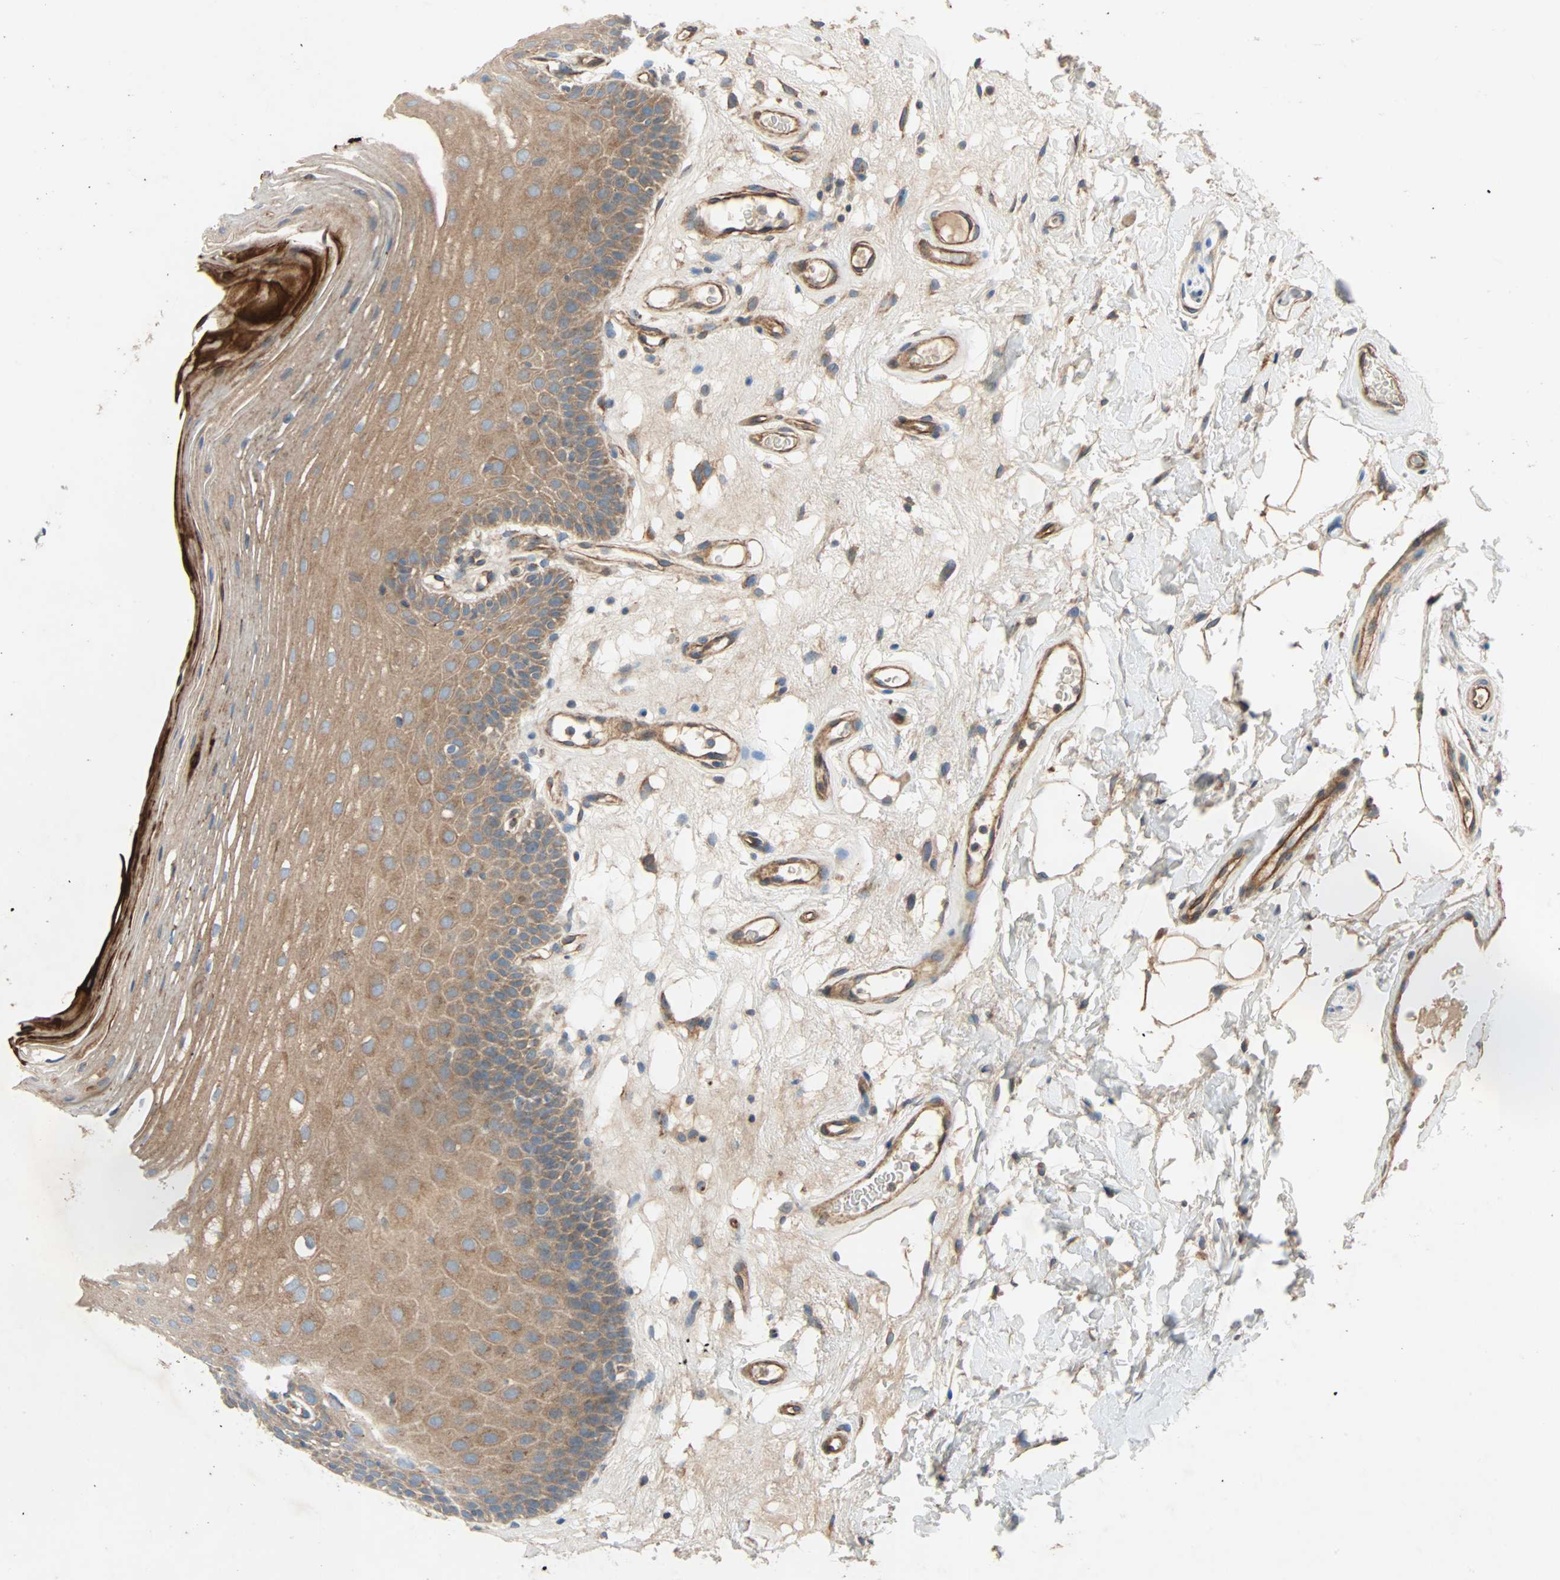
{"staining": {"intensity": "moderate", "quantity": ">75%", "location": "cytoplasmic/membranous"}, "tissue": "oral mucosa", "cell_type": "Squamous epithelial cells", "image_type": "normal", "snomed": [{"axis": "morphology", "description": "Normal tissue, NOS"}, {"axis": "morphology", "description": "Squamous cell carcinoma, NOS"}, {"axis": "topography", "description": "Skeletal muscle"}, {"axis": "topography", "description": "Oral tissue"}], "caption": "The photomicrograph exhibits a brown stain indicating the presence of a protein in the cytoplasmic/membranous of squamous epithelial cells in oral mucosa.", "gene": "XYLT1", "patient": {"sex": "male", "age": 71}}